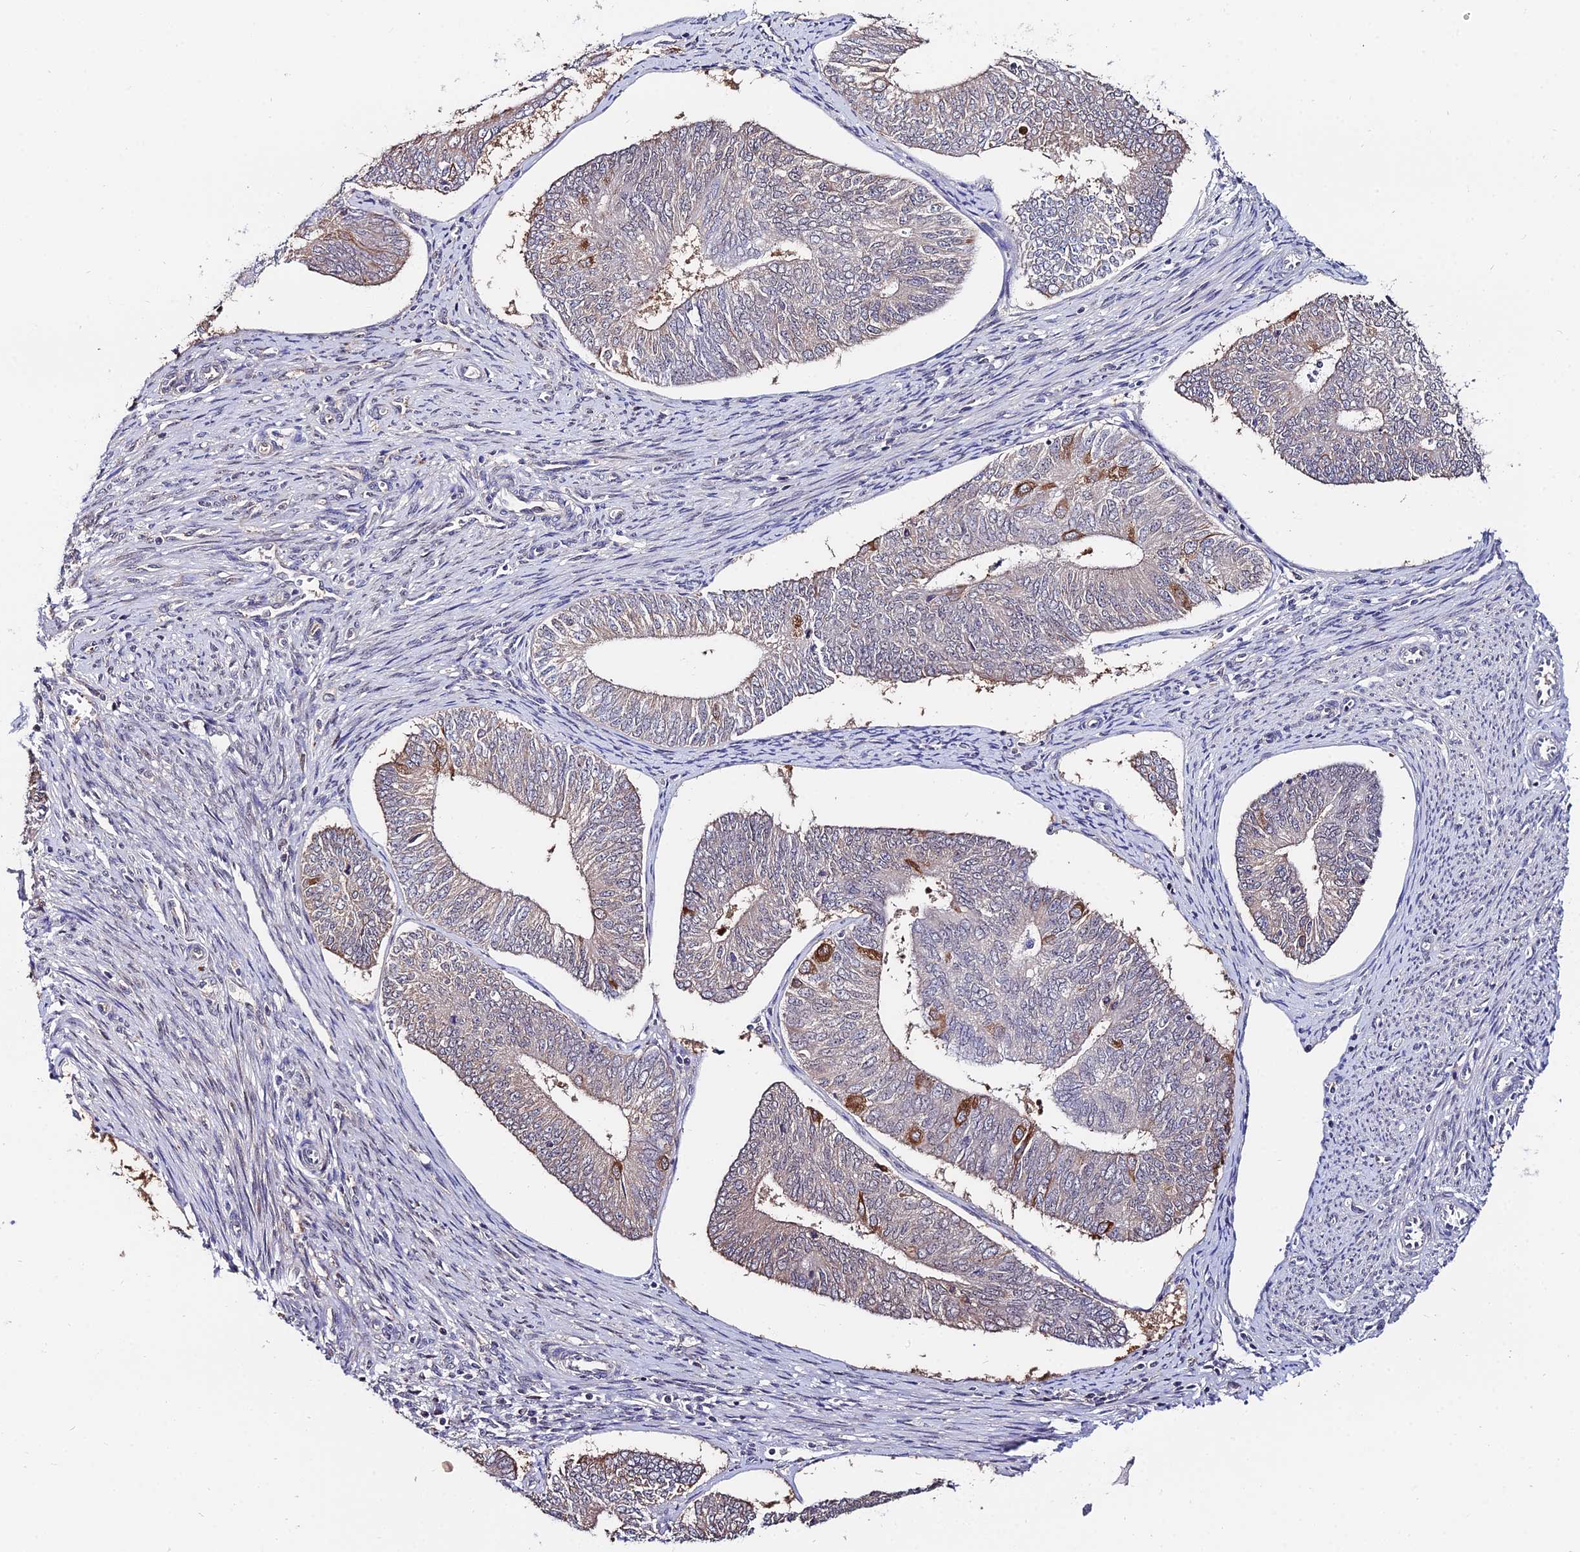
{"staining": {"intensity": "strong", "quantity": "<25%", "location": "cytoplasmic/membranous"}, "tissue": "endometrial cancer", "cell_type": "Tumor cells", "image_type": "cancer", "snomed": [{"axis": "morphology", "description": "Adenocarcinoma, NOS"}, {"axis": "topography", "description": "Endometrium"}], "caption": "Tumor cells exhibit medium levels of strong cytoplasmic/membranous positivity in approximately <25% of cells in endometrial cancer. (Brightfield microscopy of DAB IHC at high magnification).", "gene": "INPP4A", "patient": {"sex": "female", "age": 68}}